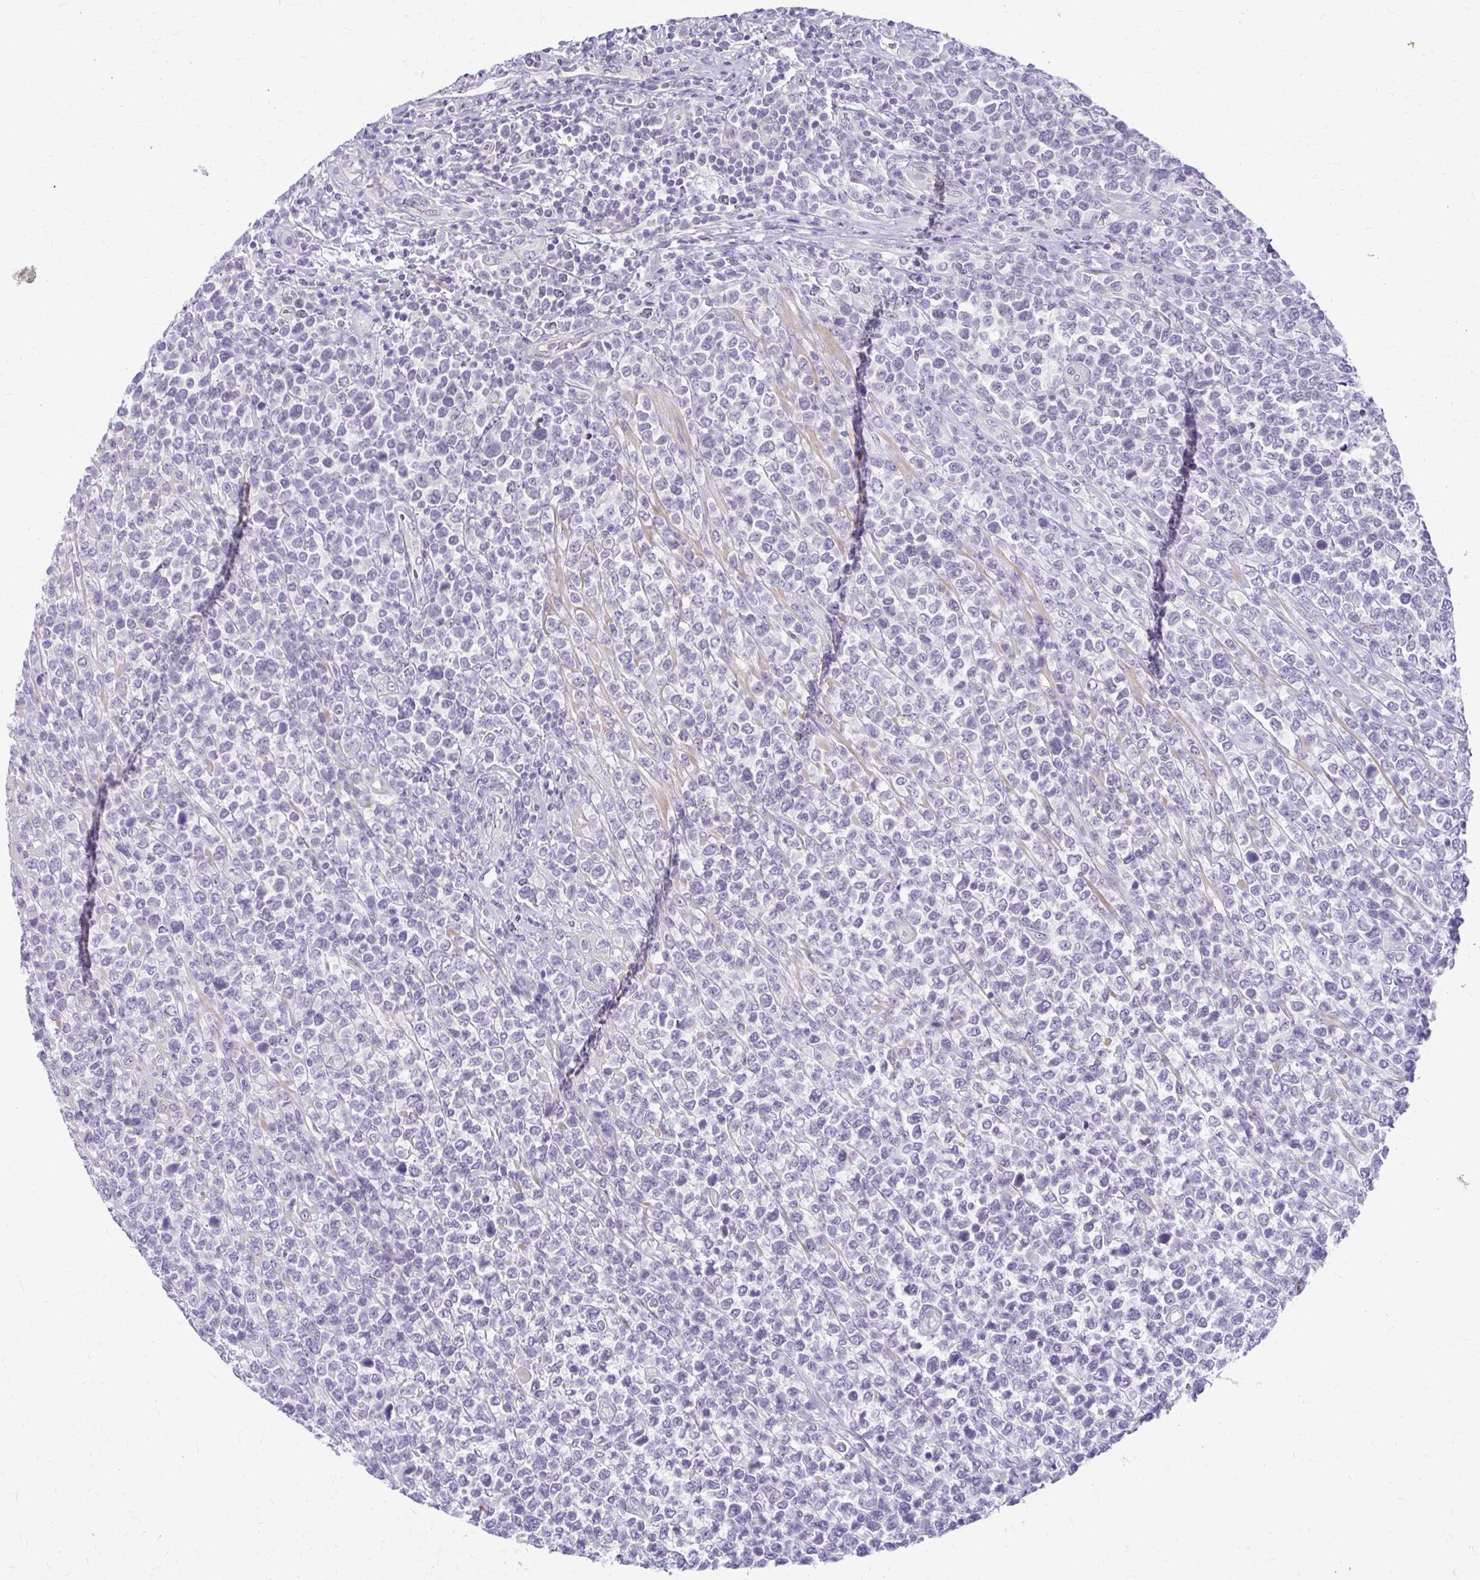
{"staining": {"intensity": "negative", "quantity": "none", "location": "none"}, "tissue": "lymphoma", "cell_type": "Tumor cells", "image_type": "cancer", "snomed": [{"axis": "morphology", "description": "Malignant lymphoma, non-Hodgkin's type, High grade"}, {"axis": "topography", "description": "Soft tissue"}], "caption": "Tumor cells are negative for brown protein staining in lymphoma.", "gene": "TEX33", "patient": {"sex": "female", "age": 56}}